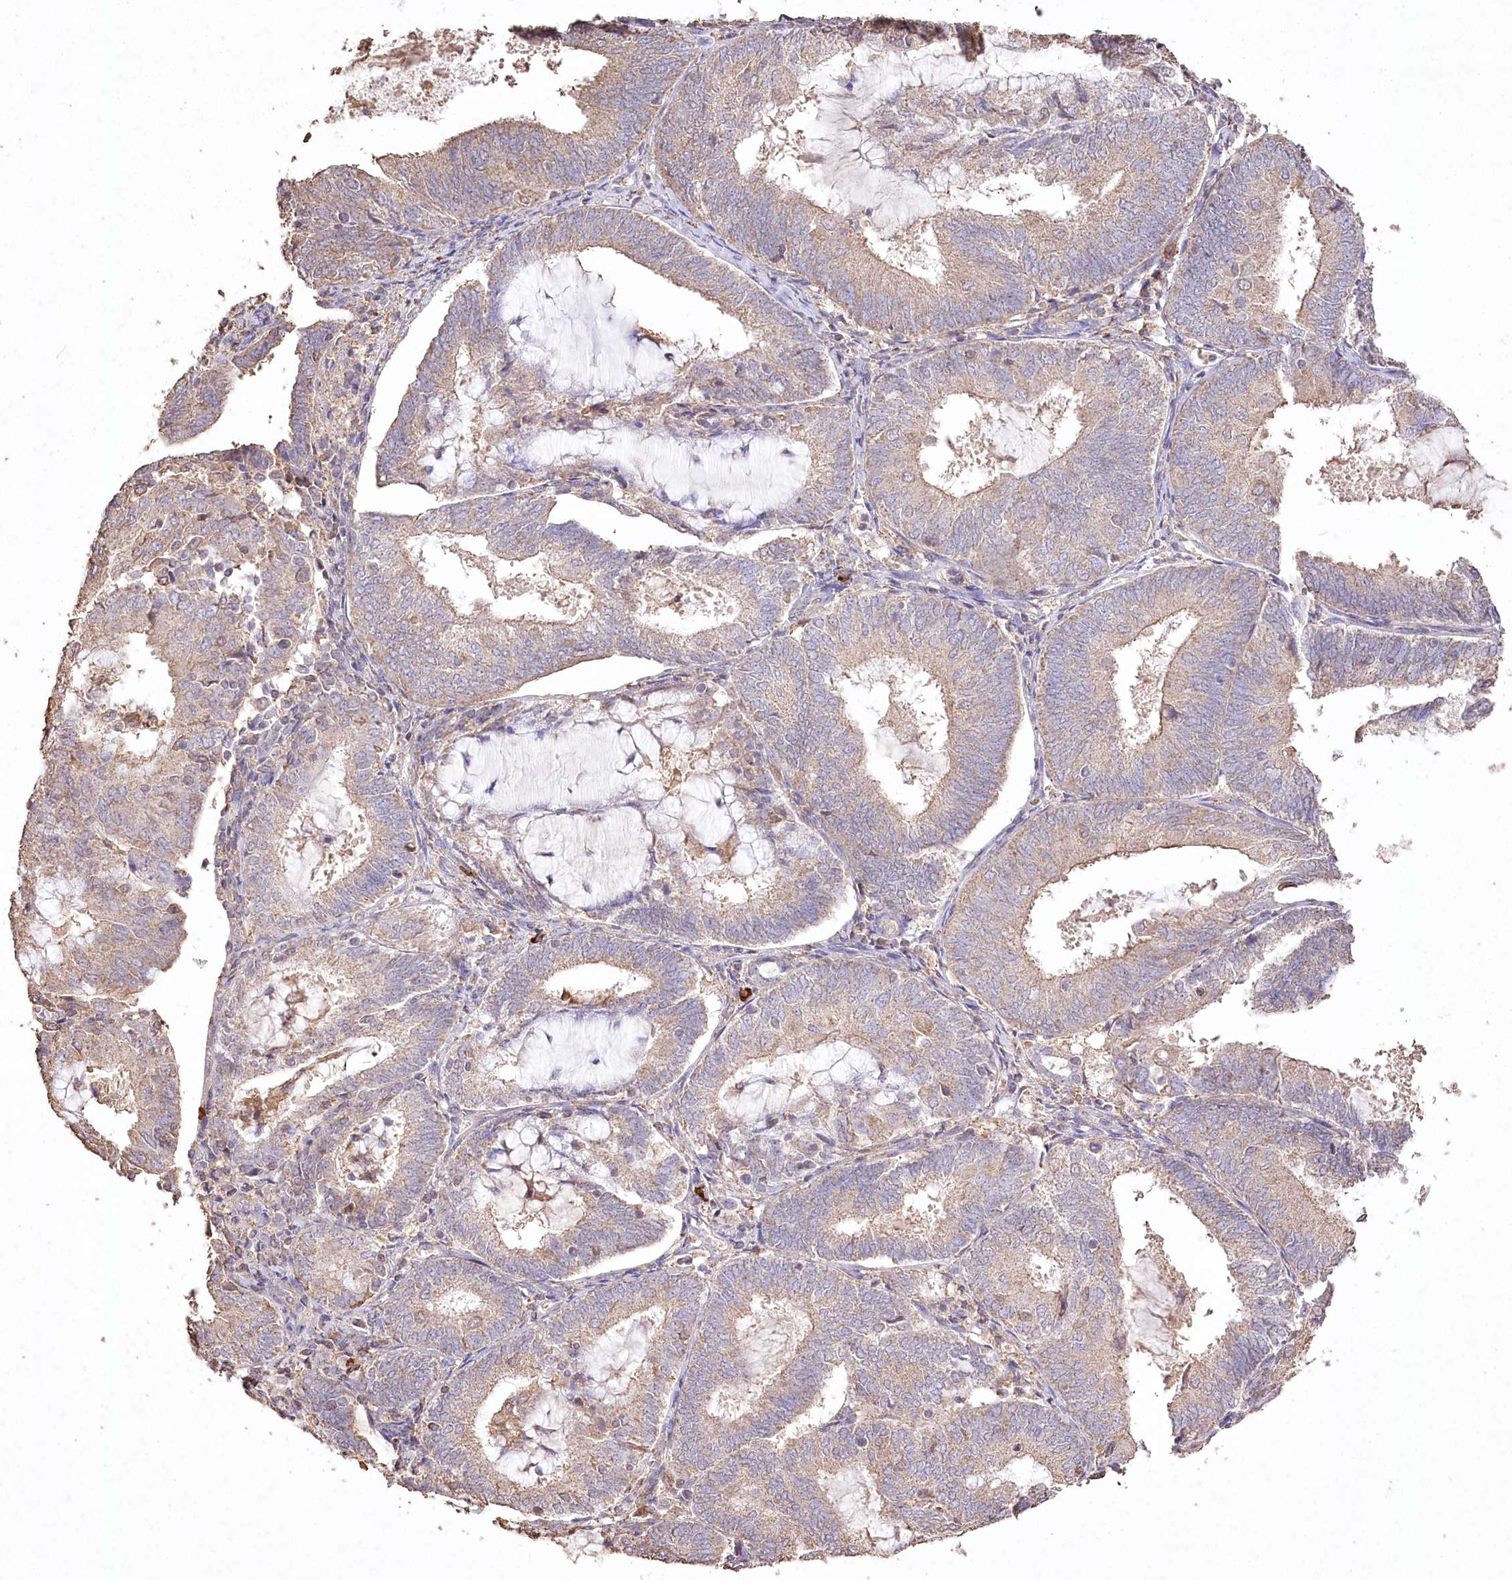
{"staining": {"intensity": "weak", "quantity": ">75%", "location": "cytoplasmic/membranous"}, "tissue": "endometrial cancer", "cell_type": "Tumor cells", "image_type": "cancer", "snomed": [{"axis": "morphology", "description": "Adenocarcinoma, NOS"}, {"axis": "topography", "description": "Endometrium"}], "caption": "Protein positivity by immunohistochemistry shows weak cytoplasmic/membranous staining in about >75% of tumor cells in endometrial cancer. The protein of interest is shown in brown color, while the nuclei are stained blue.", "gene": "IREB2", "patient": {"sex": "female", "age": 81}}